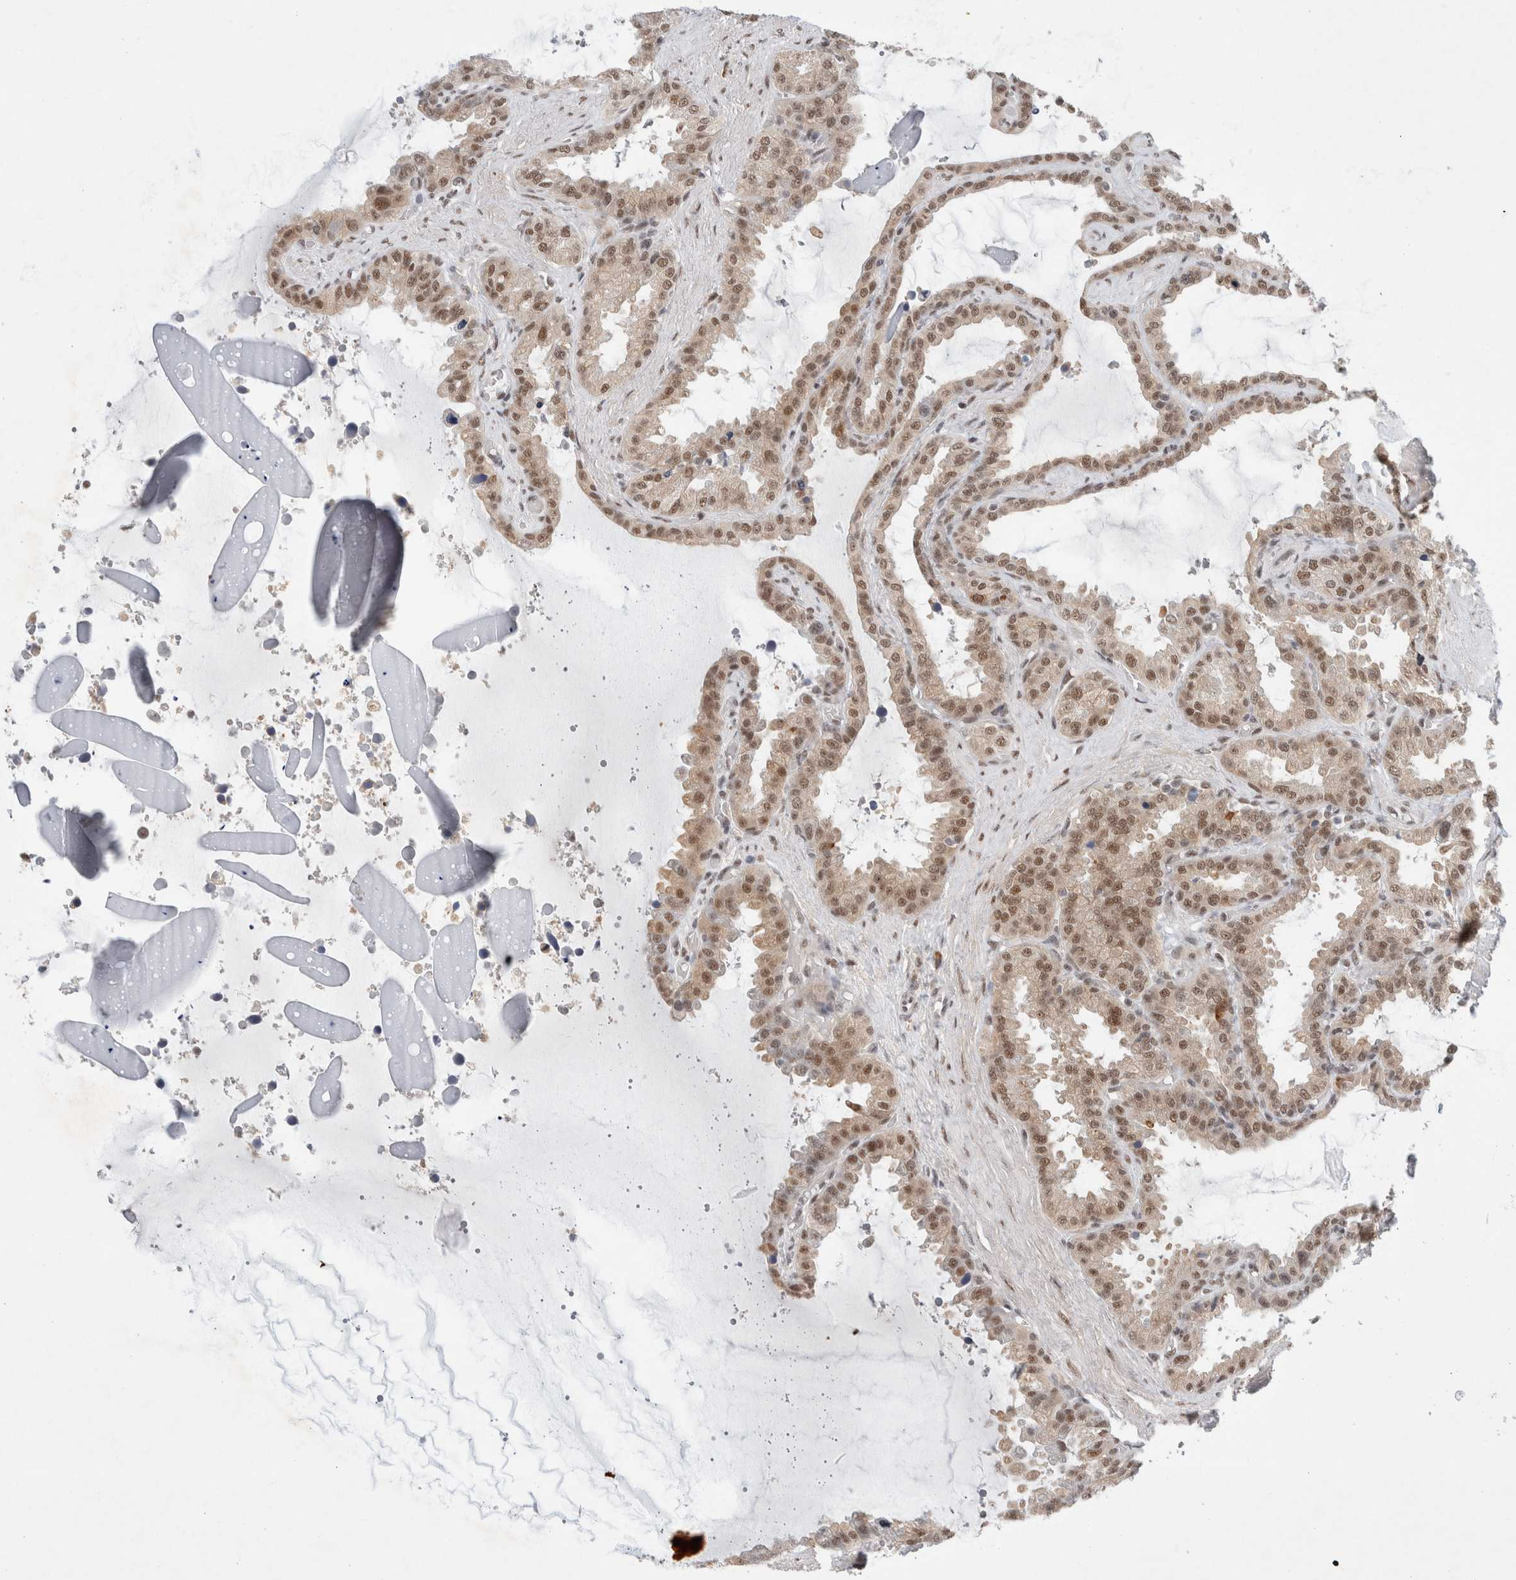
{"staining": {"intensity": "moderate", "quantity": ">75%", "location": "nuclear"}, "tissue": "seminal vesicle", "cell_type": "Glandular cells", "image_type": "normal", "snomed": [{"axis": "morphology", "description": "Normal tissue, NOS"}, {"axis": "topography", "description": "Seminal veicle"}], "caption": "Glandular cells demonstrate medium levels of moderate nuclear positivity in approximately >75% of cells in normal seminal vesicle.", "gene": "NCAPG2", "patient": {"sex": "male", "age": 46}}